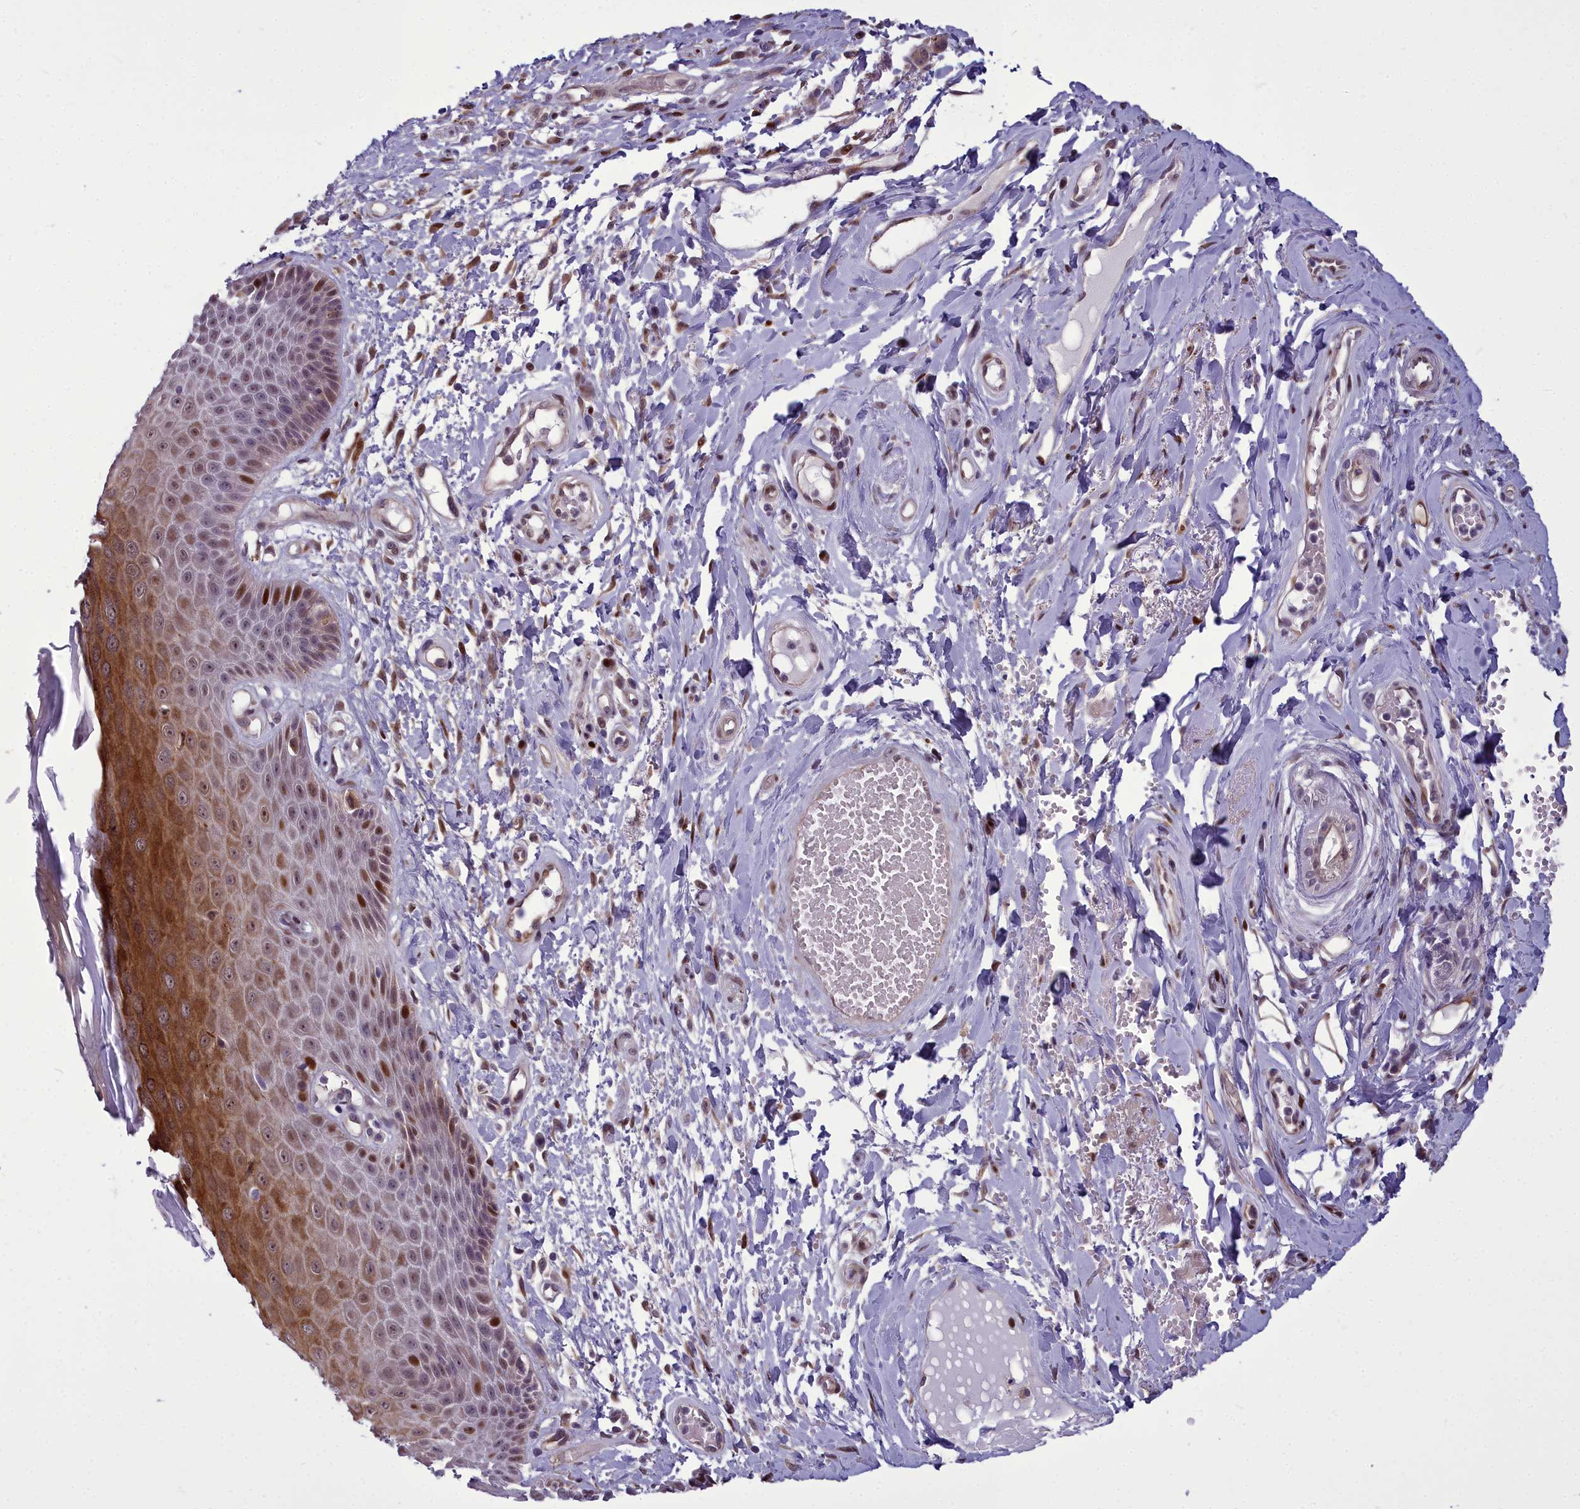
{"staining": {"intensity": "strong", "quantity": "25%-75%", "location": "cytoplasmic/membranous,nuclear"}, "tissue": "skin", "cell_type": "Epidermal cells", "image_type": "normal", "snomed": [{"axis": "morphology", "description": "Normal tissue, NOS"}, {"axis": "topography", "description": "Anal"}], "caption": "This photomicrograph reveals IHC staining of benign human skin, with high strong cytoplasmic/membranous,nuclear staining in about 25%-75% of epidermal cells.", "gene": "AP1M1", "patient": {"sex": "male", "age": 78}}